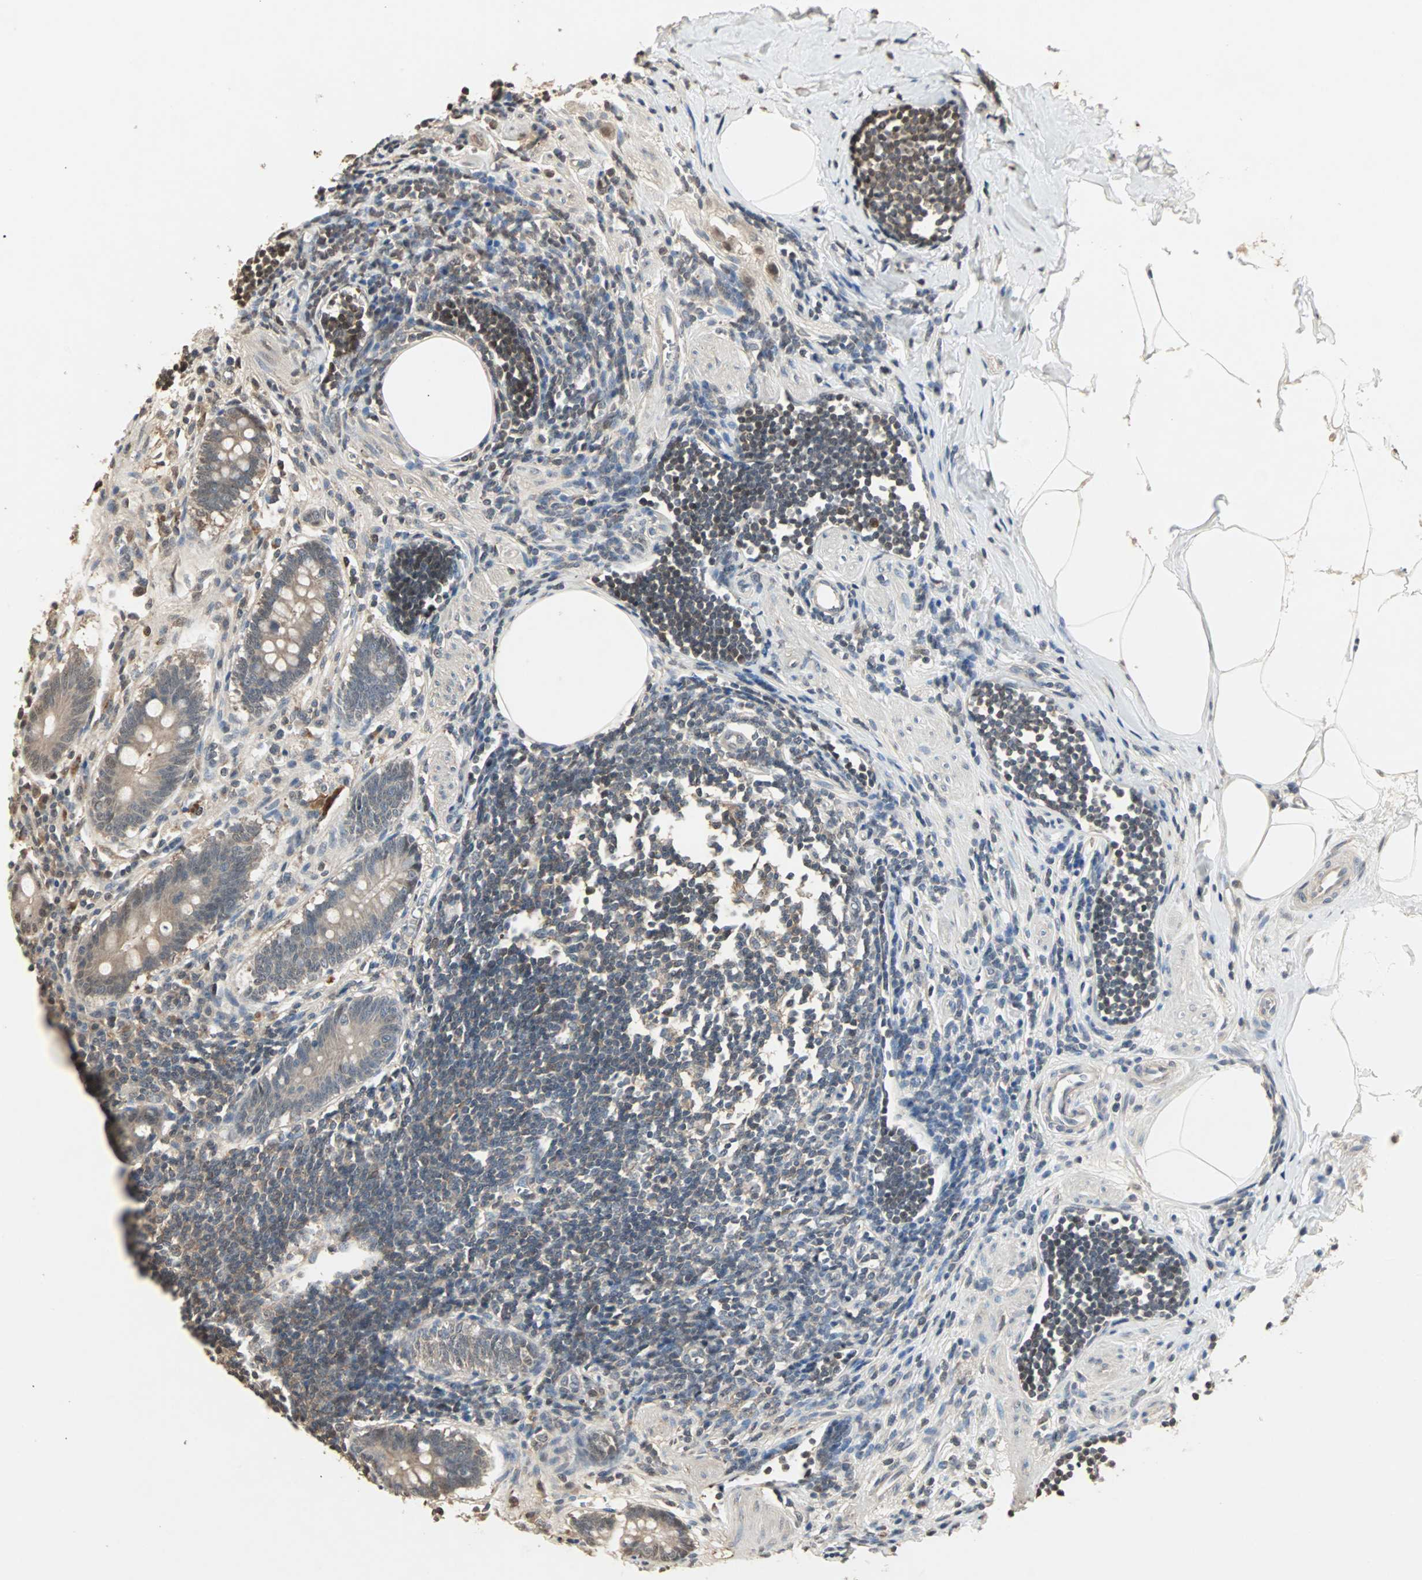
{"staining": {"intensity": "weak", "quantity": ">75%", "location": "cytoplasmic/membranous"}, "tissue": "appendix", "cell_type": "Glandular cells", "image_type": "normal", "snomed": [{"axis": "morphology", "description": "Normal tissue, NOS"}, {"axis": "topography", "description": "Appendix"}], "caption": "Immunohistochemistry image of benign appendix: human appendix stained using IHC reveals low levels of weak protein expression localized specifically in the cytoplasmic/membranous of glandular cells, appearing as a cytoplasmic/membranous brown color.", "gene": "DRG2", "patient": {"sex": "female", "age": 50}}